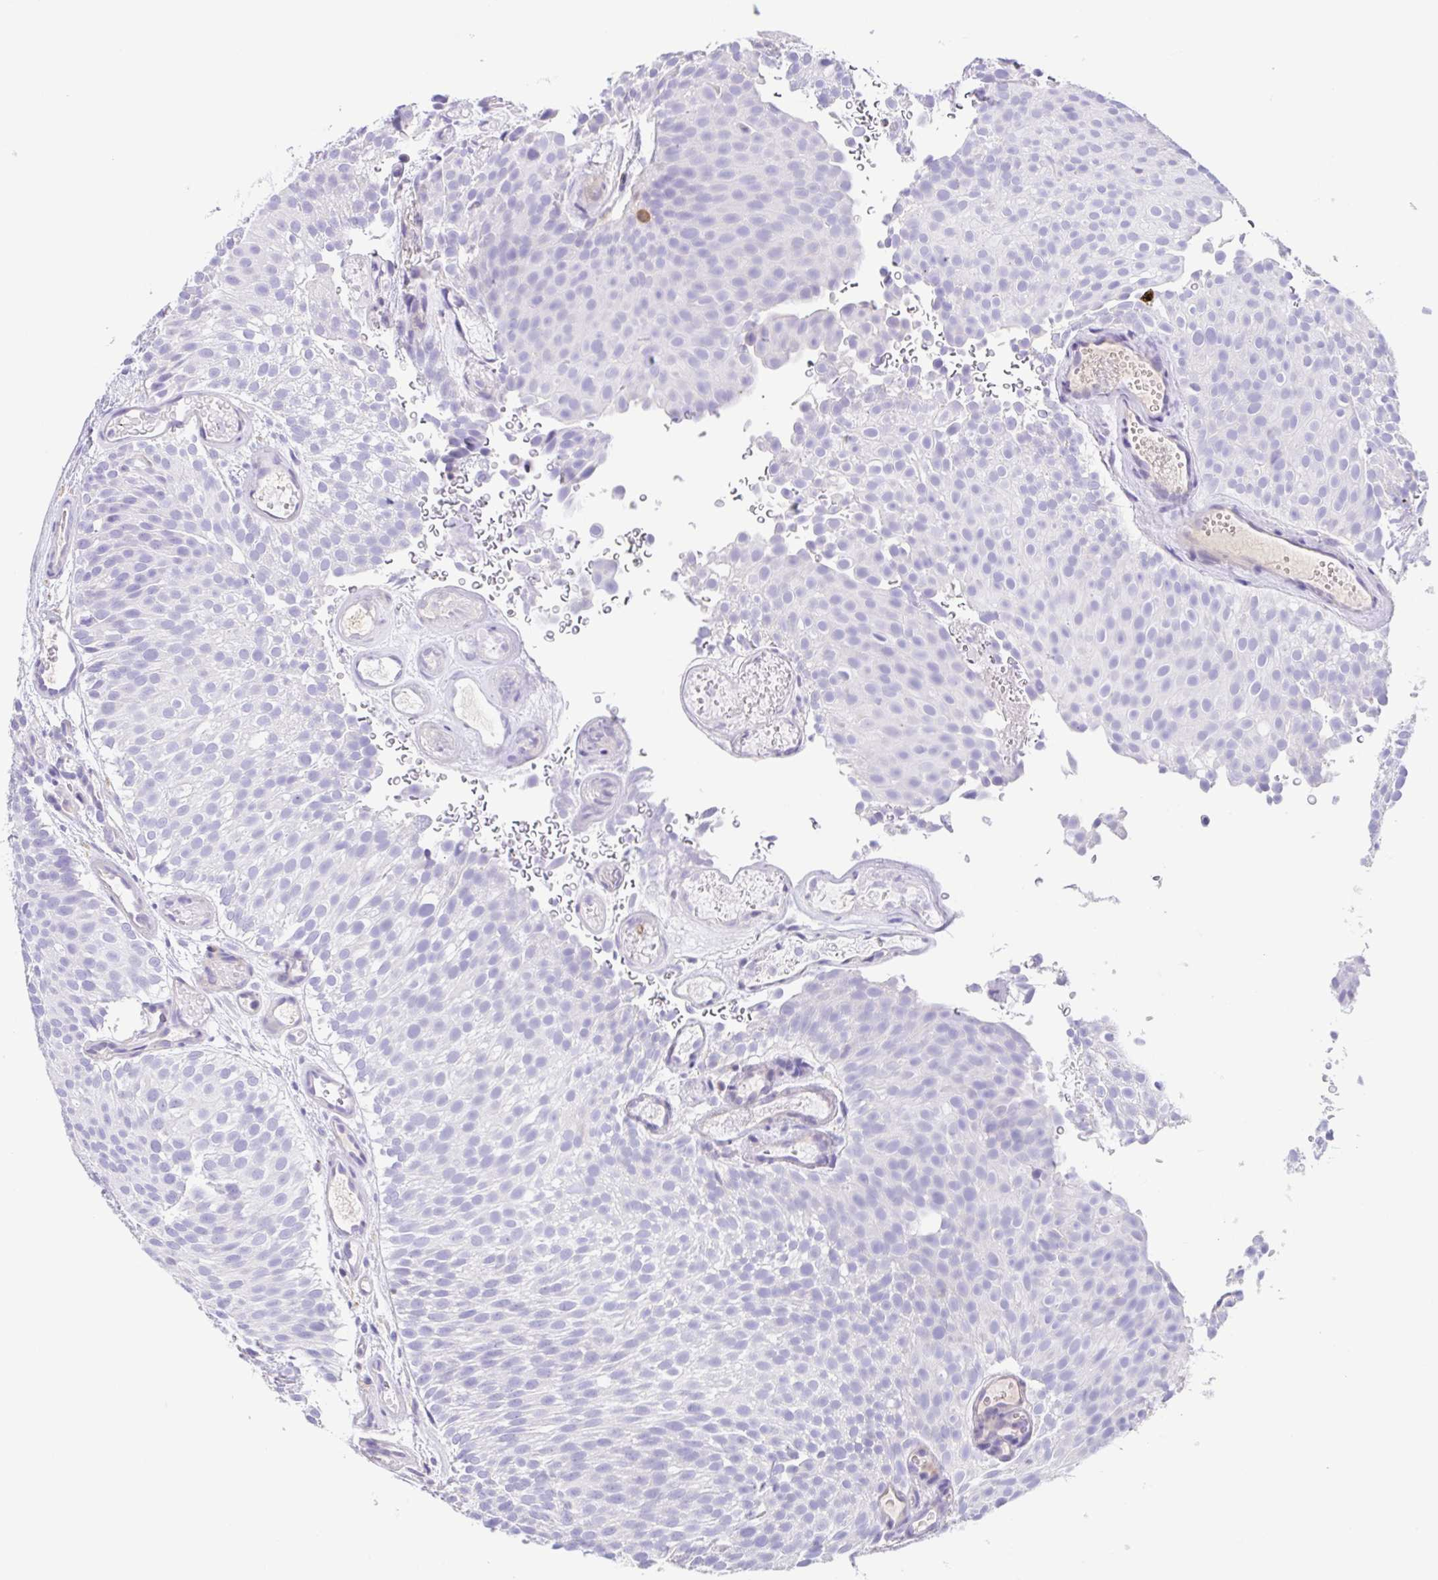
{"staining": {"intensity": "negative", "quantity": "none", "location": "none"}, "tissue": "urothelial cancer", "cell_type": "Tumor cells", "image_type": "cancer", "snomed": [{"axis": "morphology", "description": "Urothelial carcinoma, Low grade"}, {"axis": "topography", "description": "Urinary bladder"}], "caption": "A micrograph of urothelial cancer stained for a protein demonstrates no brown staining in tumor cells. The staining was performed using DAB to visualize the protein expression in brown, while the nuclei were stained in blue with hematoxylin (Magnification: 20x).", "gene": "ARPP21", "patient": {"sex": "male", "age": 78}}